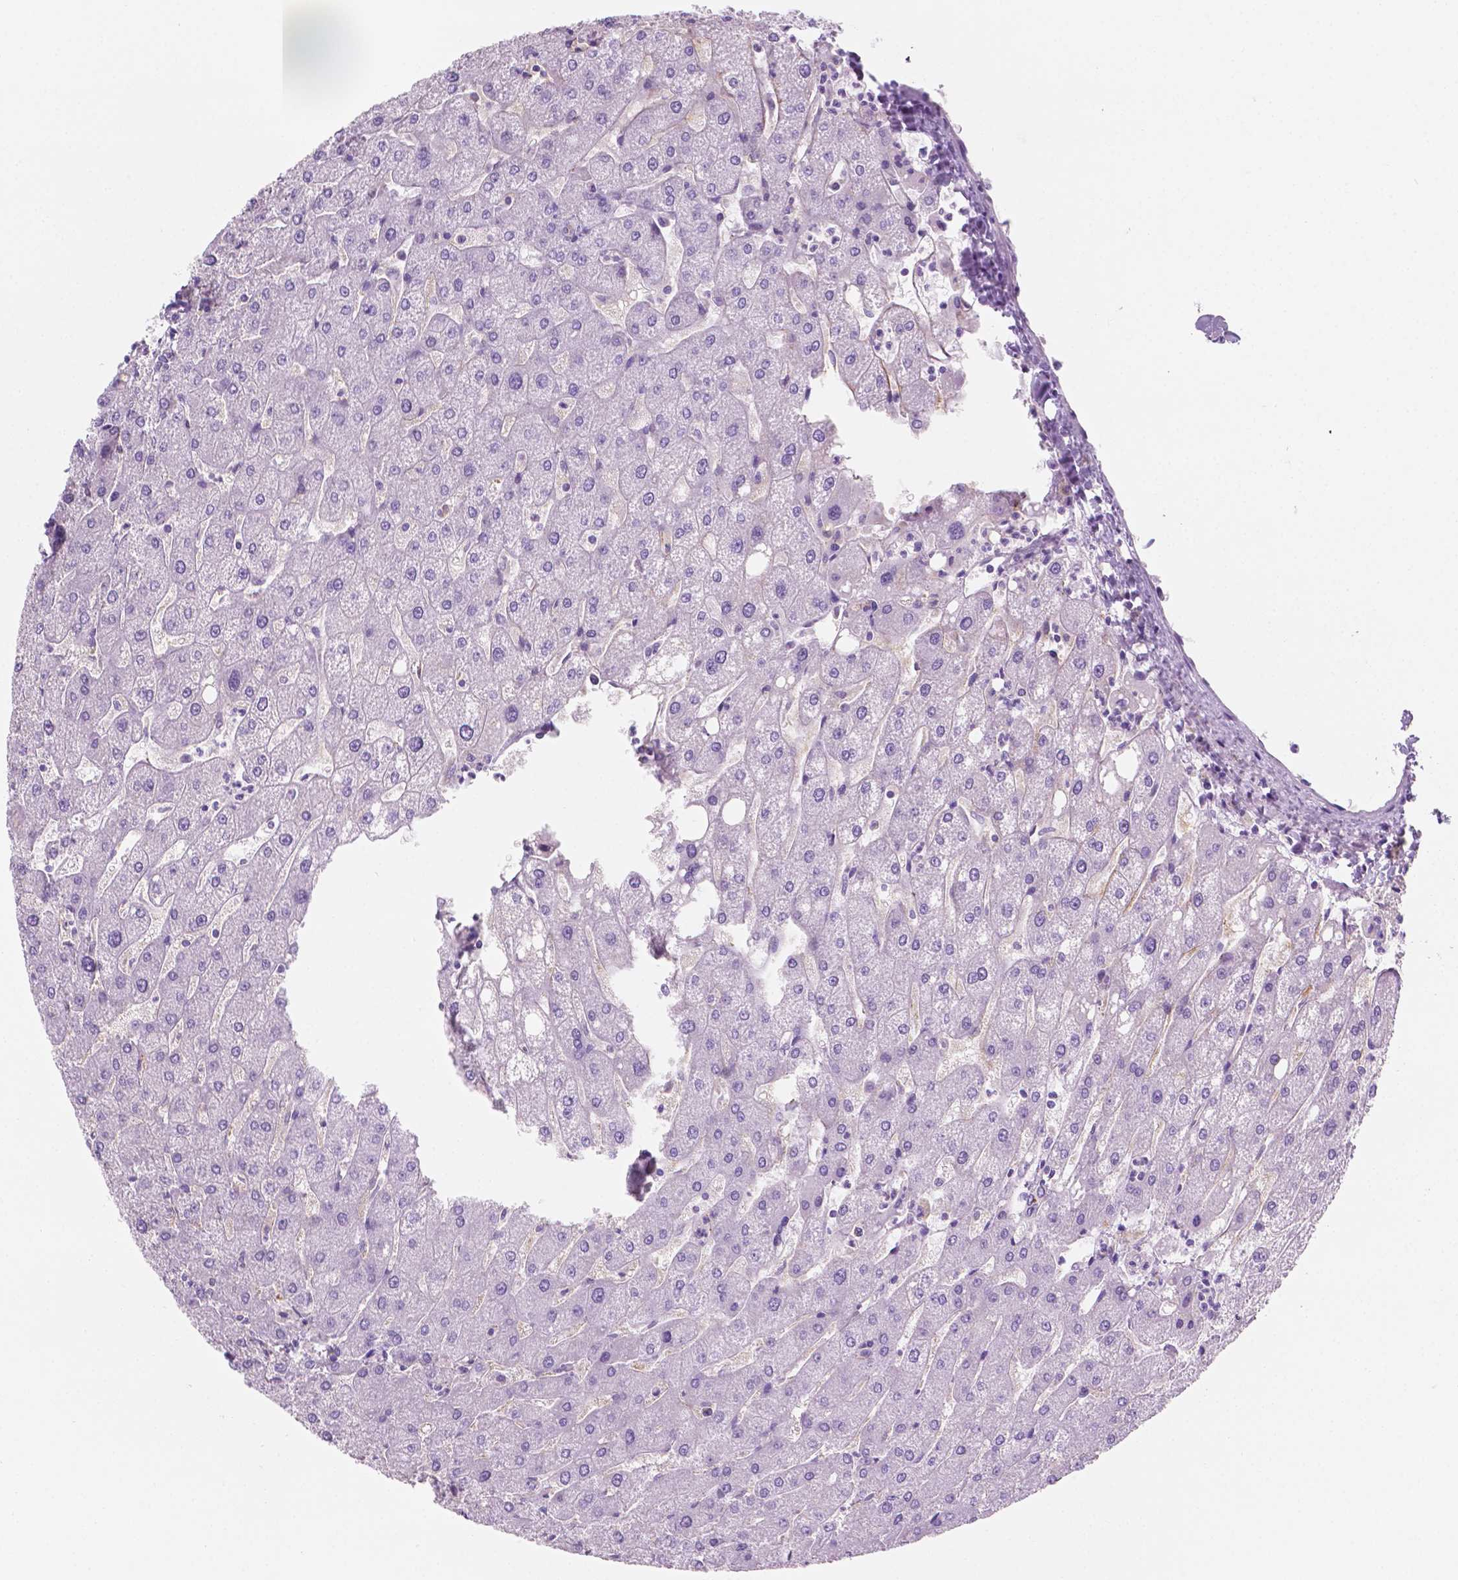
{"staining": {"intensity": "negative", "quantity": "none", "location": "none"}, "tissue": "liver", "cell_type": "Cholangiocytes", "image_type": "normal", "snomed": [{"axis": "morphology", "description": "Normal tissue, NOS"}, {"axis": "topography", "description": "Liver"}], "caption": "There is no significant expression in cholangiocytes of liver. Brightfield microscopy of immunohistochemistry stained with DAB (3,3'-diaminobenzidine) (brown) and hematoxylin (blue), captured at high magnification.", "gene": "EPPK1", "patient": {"sex": "male", "age": 67}}